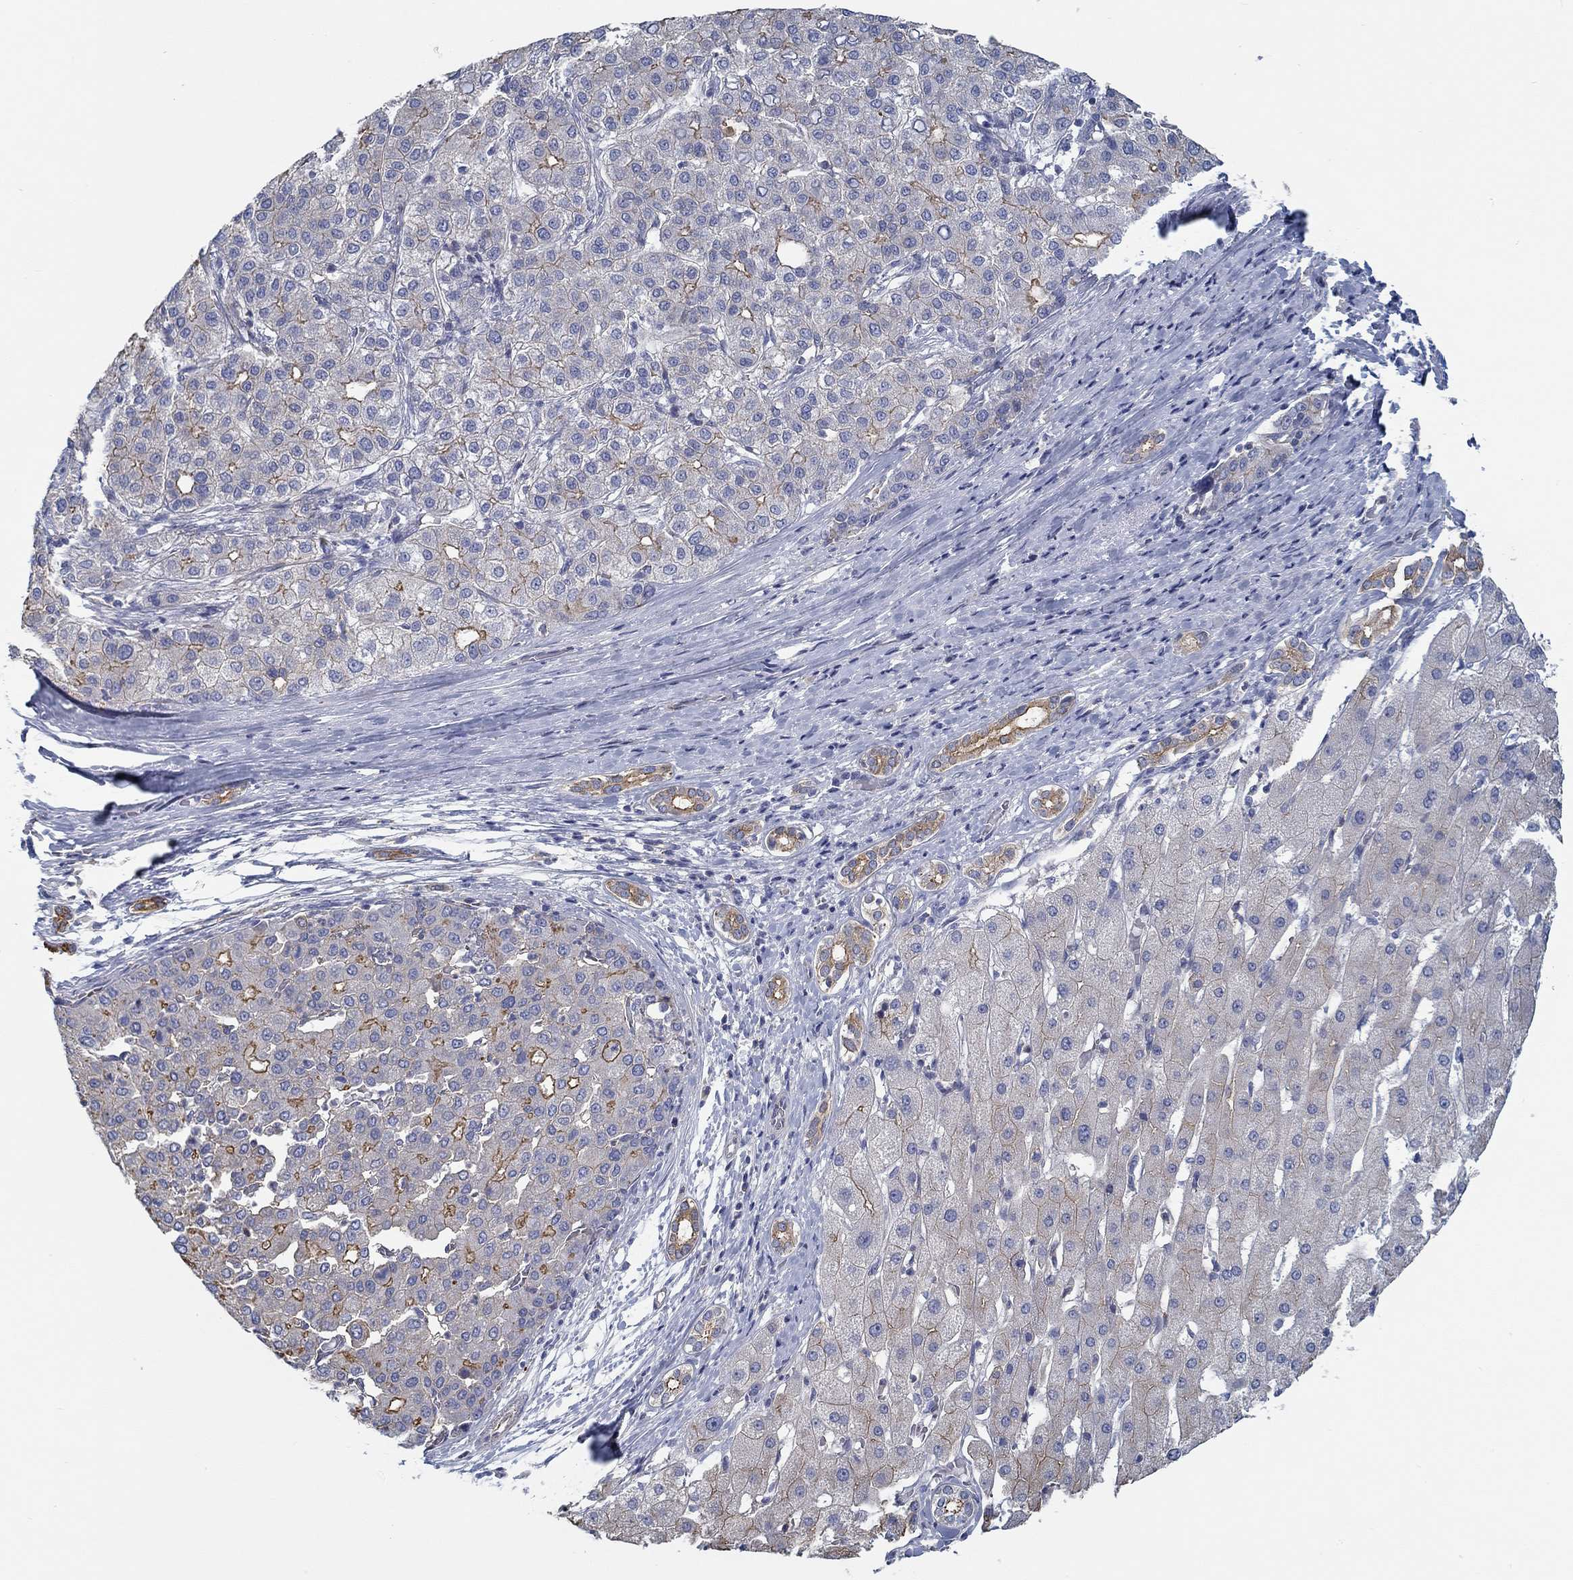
{"staining": {"intensity": "moderate", "quantity": "<25%", "location": "cytoplasmic/membranous"}, "tissue": "liver cancer", "cell_type": "Tumor cells", "image_type": "cancer", "snomed": [{"axis": "morphology", "description": "Carcinoma, Hepatocellular, NOS"}, {"axis": "topography", "description": "Liver"}], "caption": "Hepatocellular carcinoma (liver) tissue displays moderate cytoplasmic/membranous positivity in about <25% of tumor cells (Brightfield microscopy of DAB IHC at high magnification).", "gene": "BBOF1", "patient": {"sex": "male", "age": 65}}